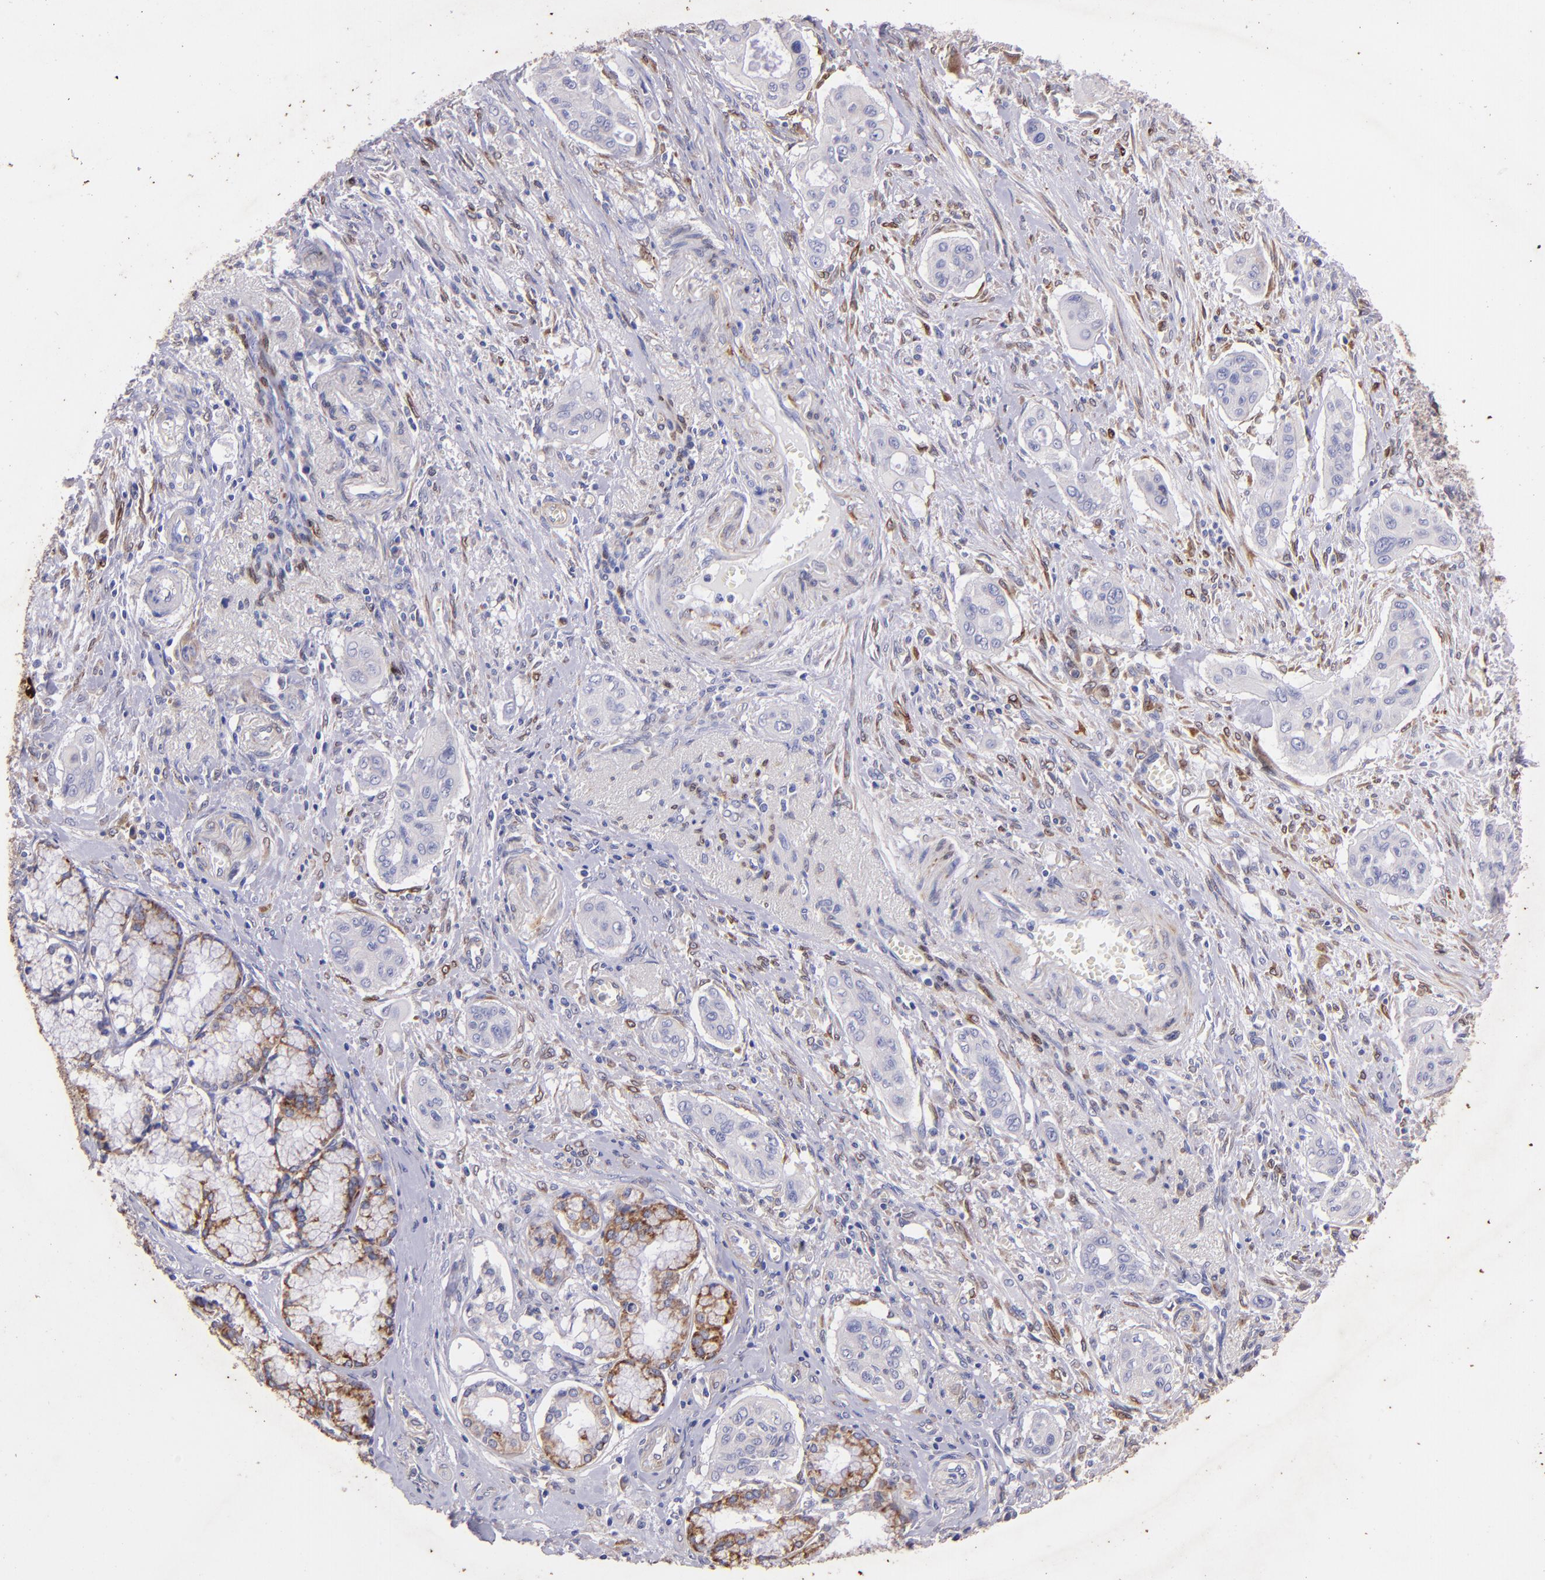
{"staining": {"intensity": "negative", "quantity": "none", "location": "none"}, "tissue": "pancreatic cancer", "cell_type": "Tumor cells", "image_type": "cancer", "snomed": [{"axis": "morphology", "description": "Adenocarcinoma, NOS"}, {"axis": "topography", "description": "Pancreas"}], "caption": "Immunohistochemistry of pancreatic cancer reveals no staining in tumor cells.", "gene": "RET", "patient": {"sex": "male", "age": 77}}